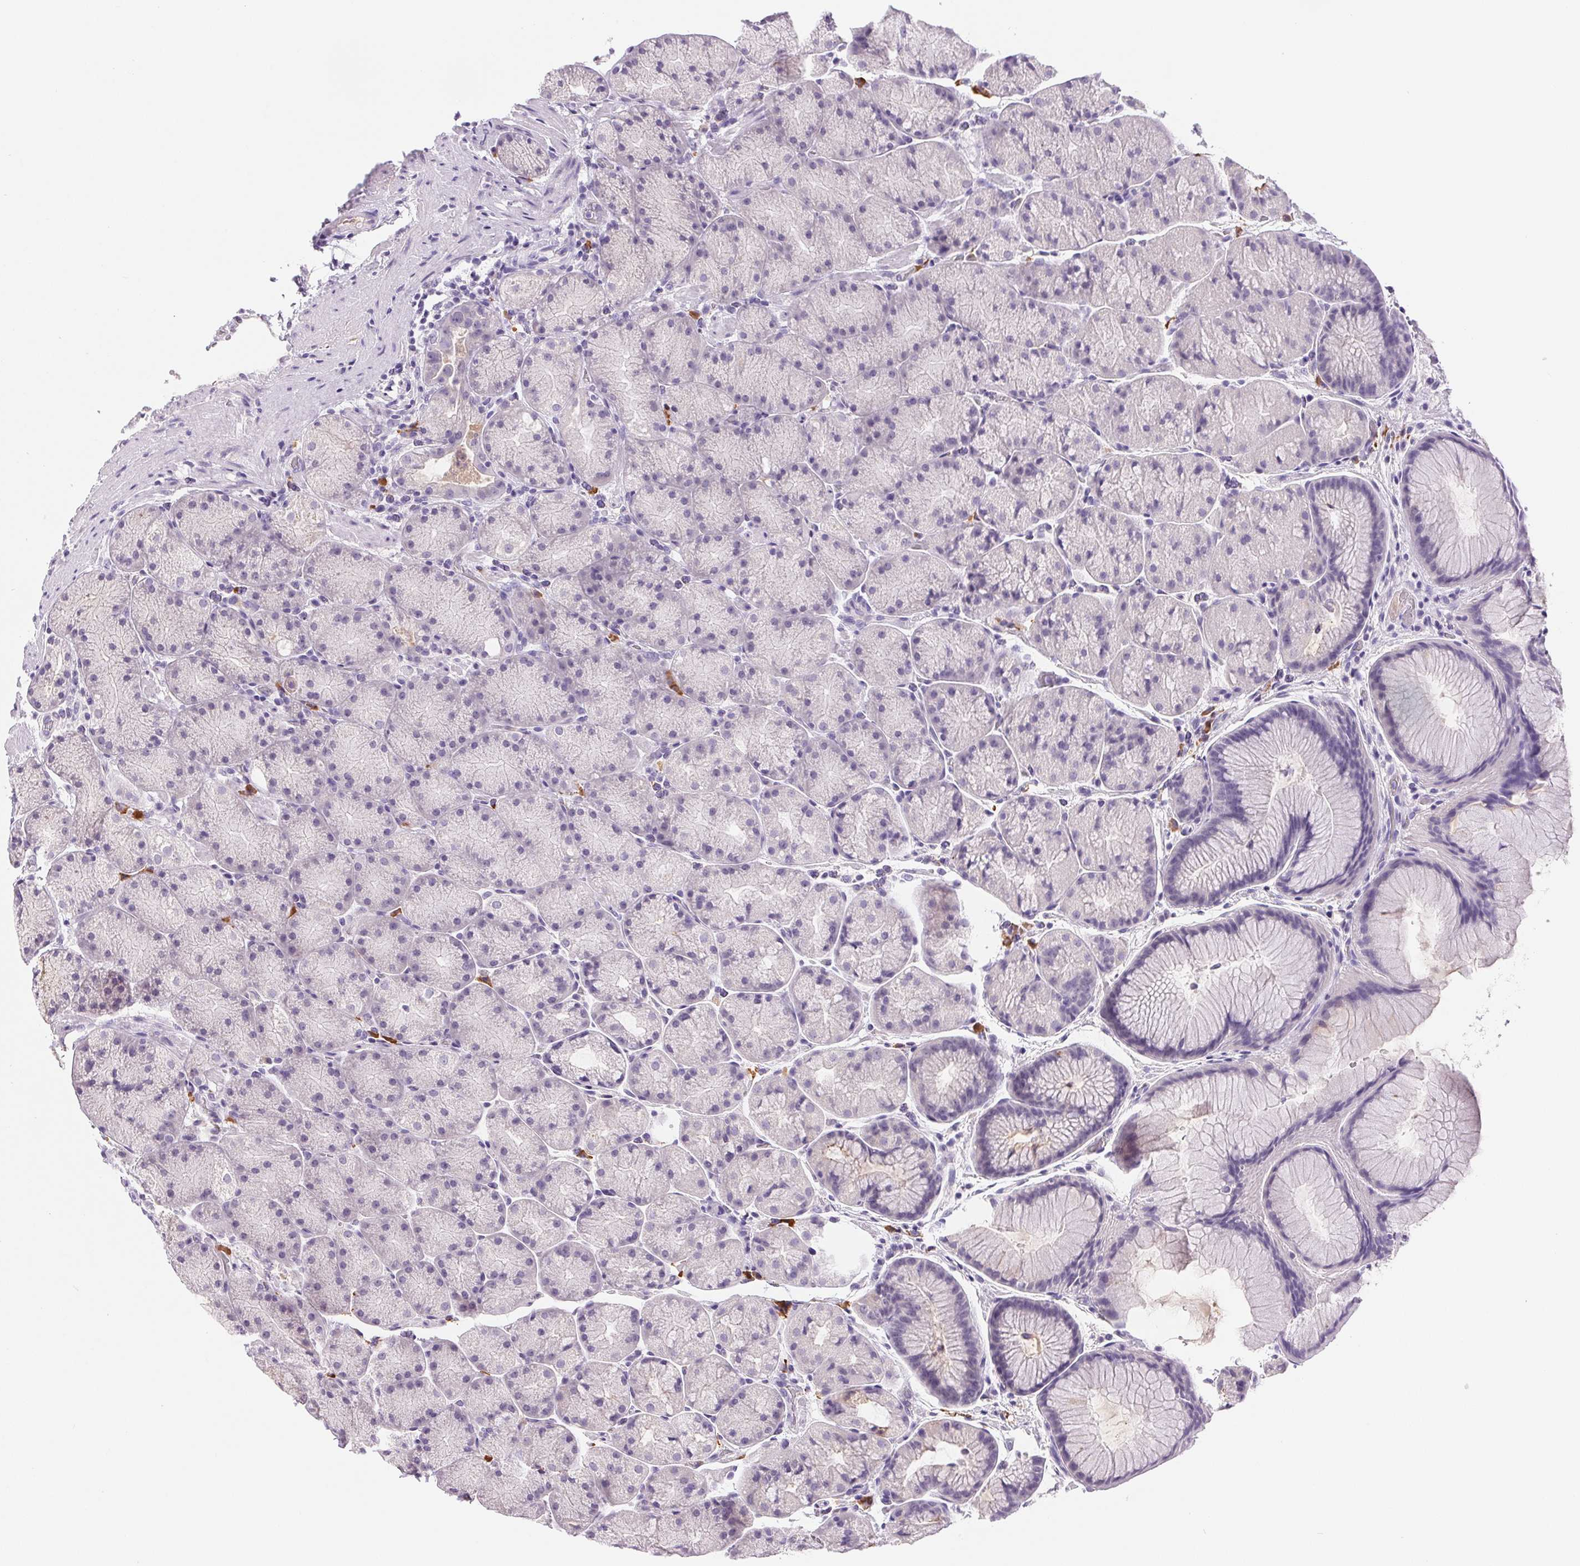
{"staining": {"intensity": "negative", "quantity": "none", "location": "none"}, "tissue": "stomach", "cell_type": "Glandular cells", "image_type": "normal", "snomed": [{"axis": "morphology", "description": "Normal tissue, NOS"}, {"axis": "topography", "description": "Stomach, upper"}, {"axis": "topography", "description": "Stomach"}], "caption": "The histopathology image displays no staining of glandular cells in normal stomach.", "gene": "IFIT1B", "patient": {"sex": "male", "age": 48}}